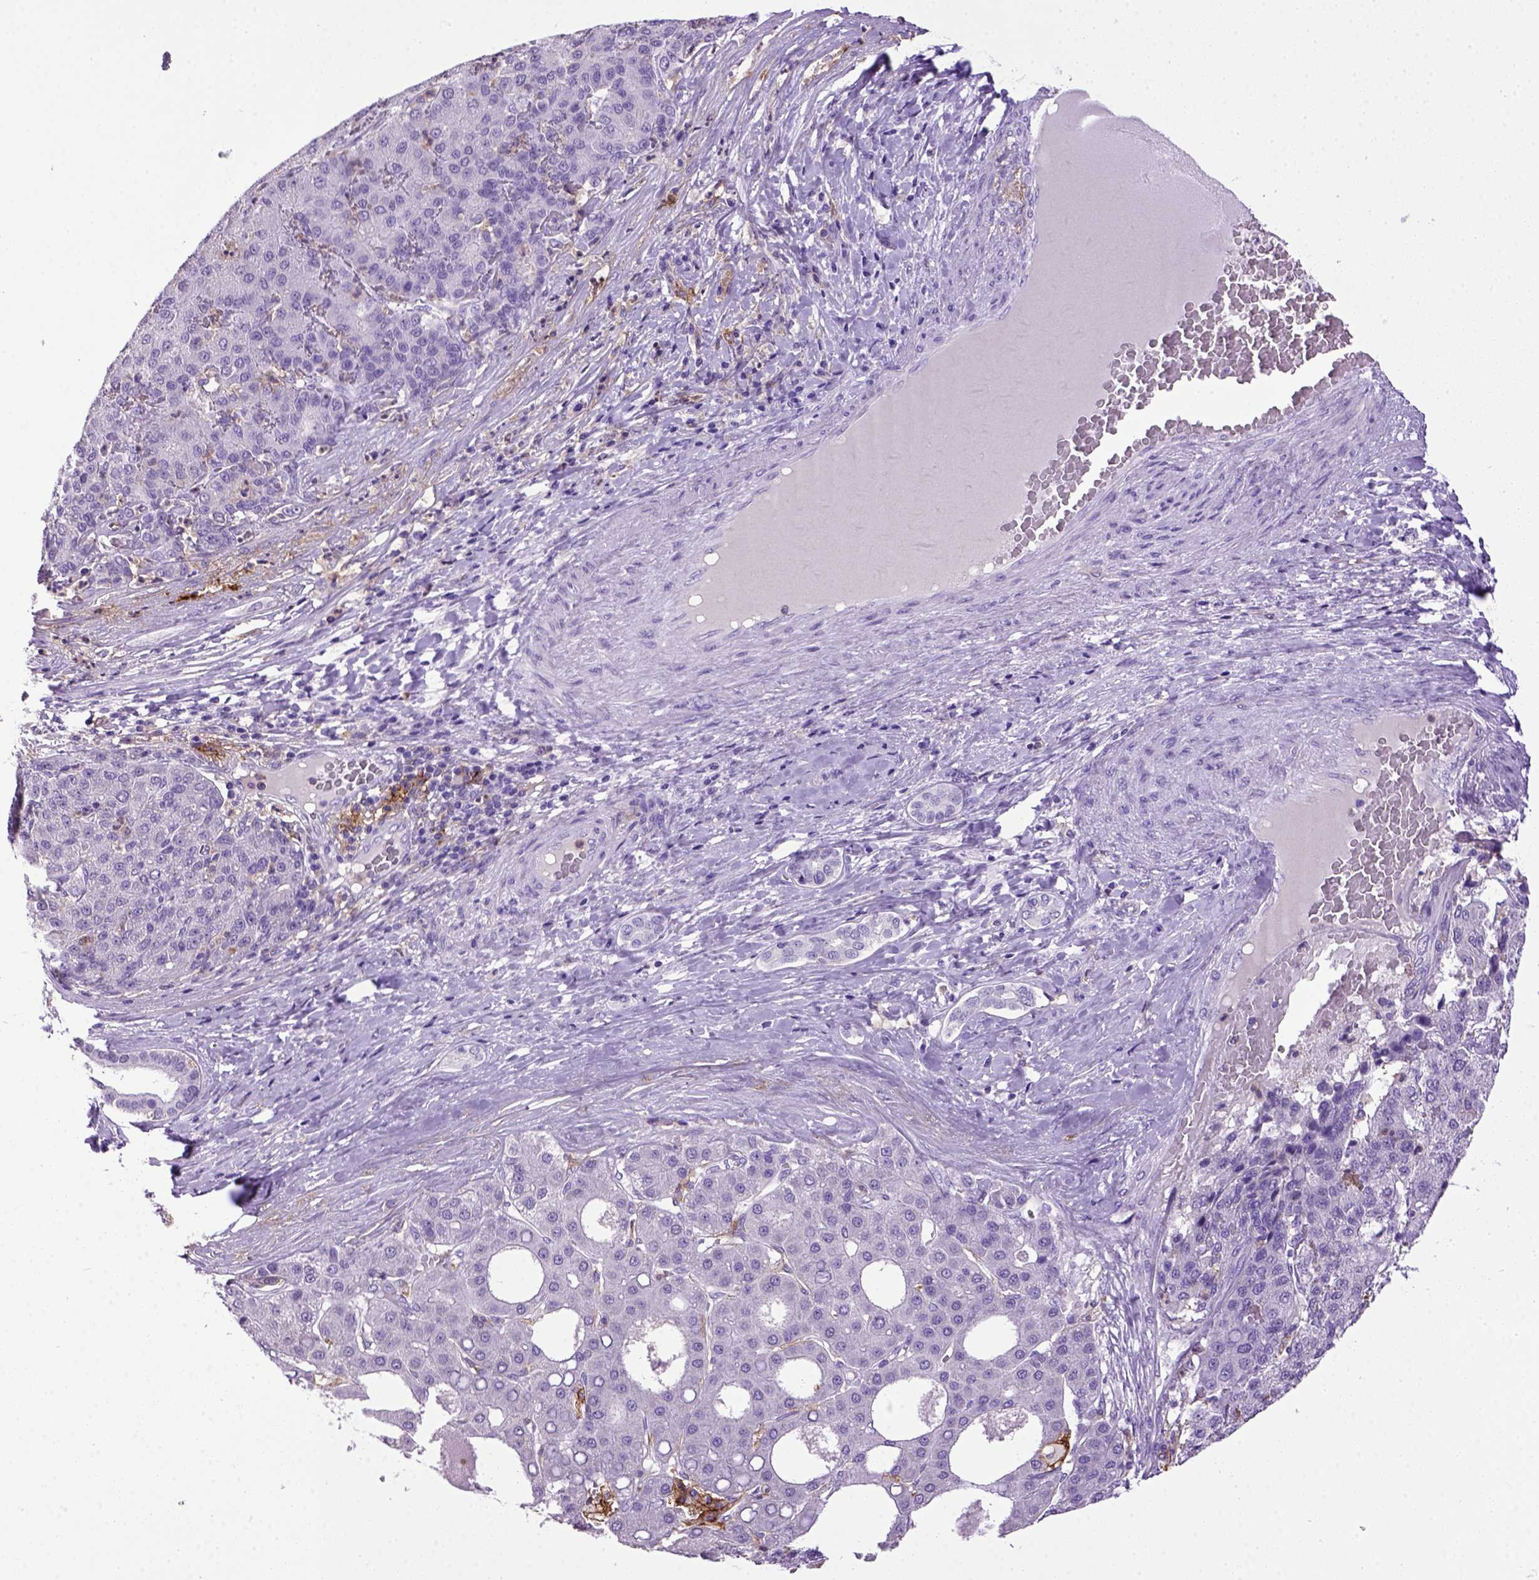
{"staining": {"intensity": "negative", "quantity": "none", "location": "none"}, "tissue": "liver cancer", "cell_type": "Tumor cells", "image_type": "cancer", "snomed": [{"axis": "morphology", "description": "Carcinoma, Hepatocellular, NOS"}, {"axis": "topography", "description": "Liver"}], "caption": "Histopathology image shows no significant protein staining in tumor cells of liver cancer (hepatocellular carcinoma). (DAB (3,3'-diaminobenzidine) immunohistochemistry visualized using brightfield microscopy, high magnification).", "gene": "ITGAX", "patient": {"sex": "male", "age": 65}}